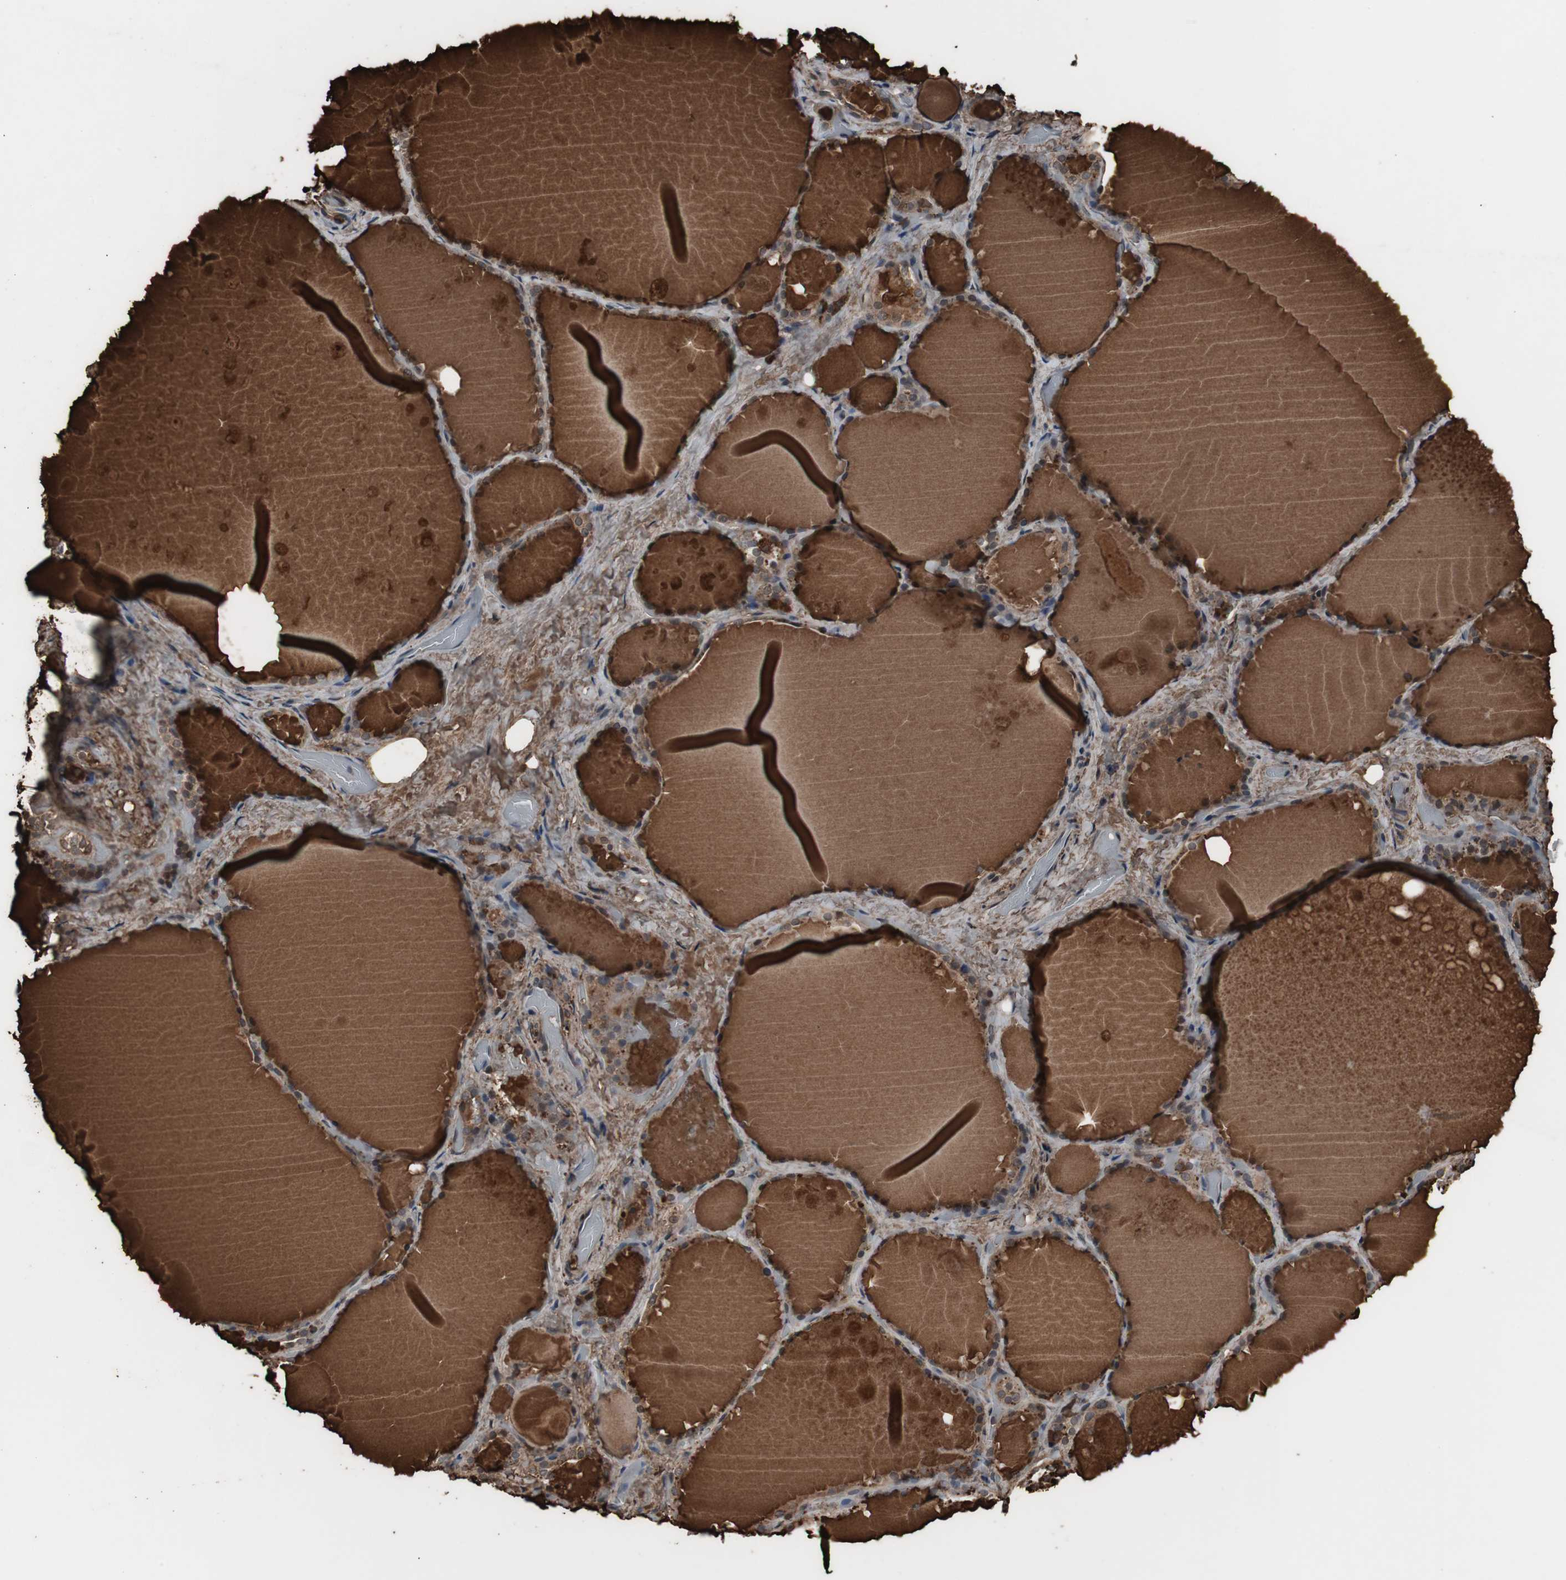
{"staining": {"intensity": "weak", "quantity": ">75%", "location": "cytoplasmic/membranous"}, "tissue": "thyroid gland", "cell_type": "Glandular cells", "image_type": "normal", "snomed": [{"axis": "morphology", "description": "Normal tissue, NOS"}, {"axis": "topography", "description": "Thyroid gland"}], "caption": "Immunohistochemical staining of normal human thyroid gland displays low levels of weak cytoplasmic/membranous staining in about >75% of glandular cells.", "gene": "ATP2B2", "patient": {"sex": "male", "age": 61}}